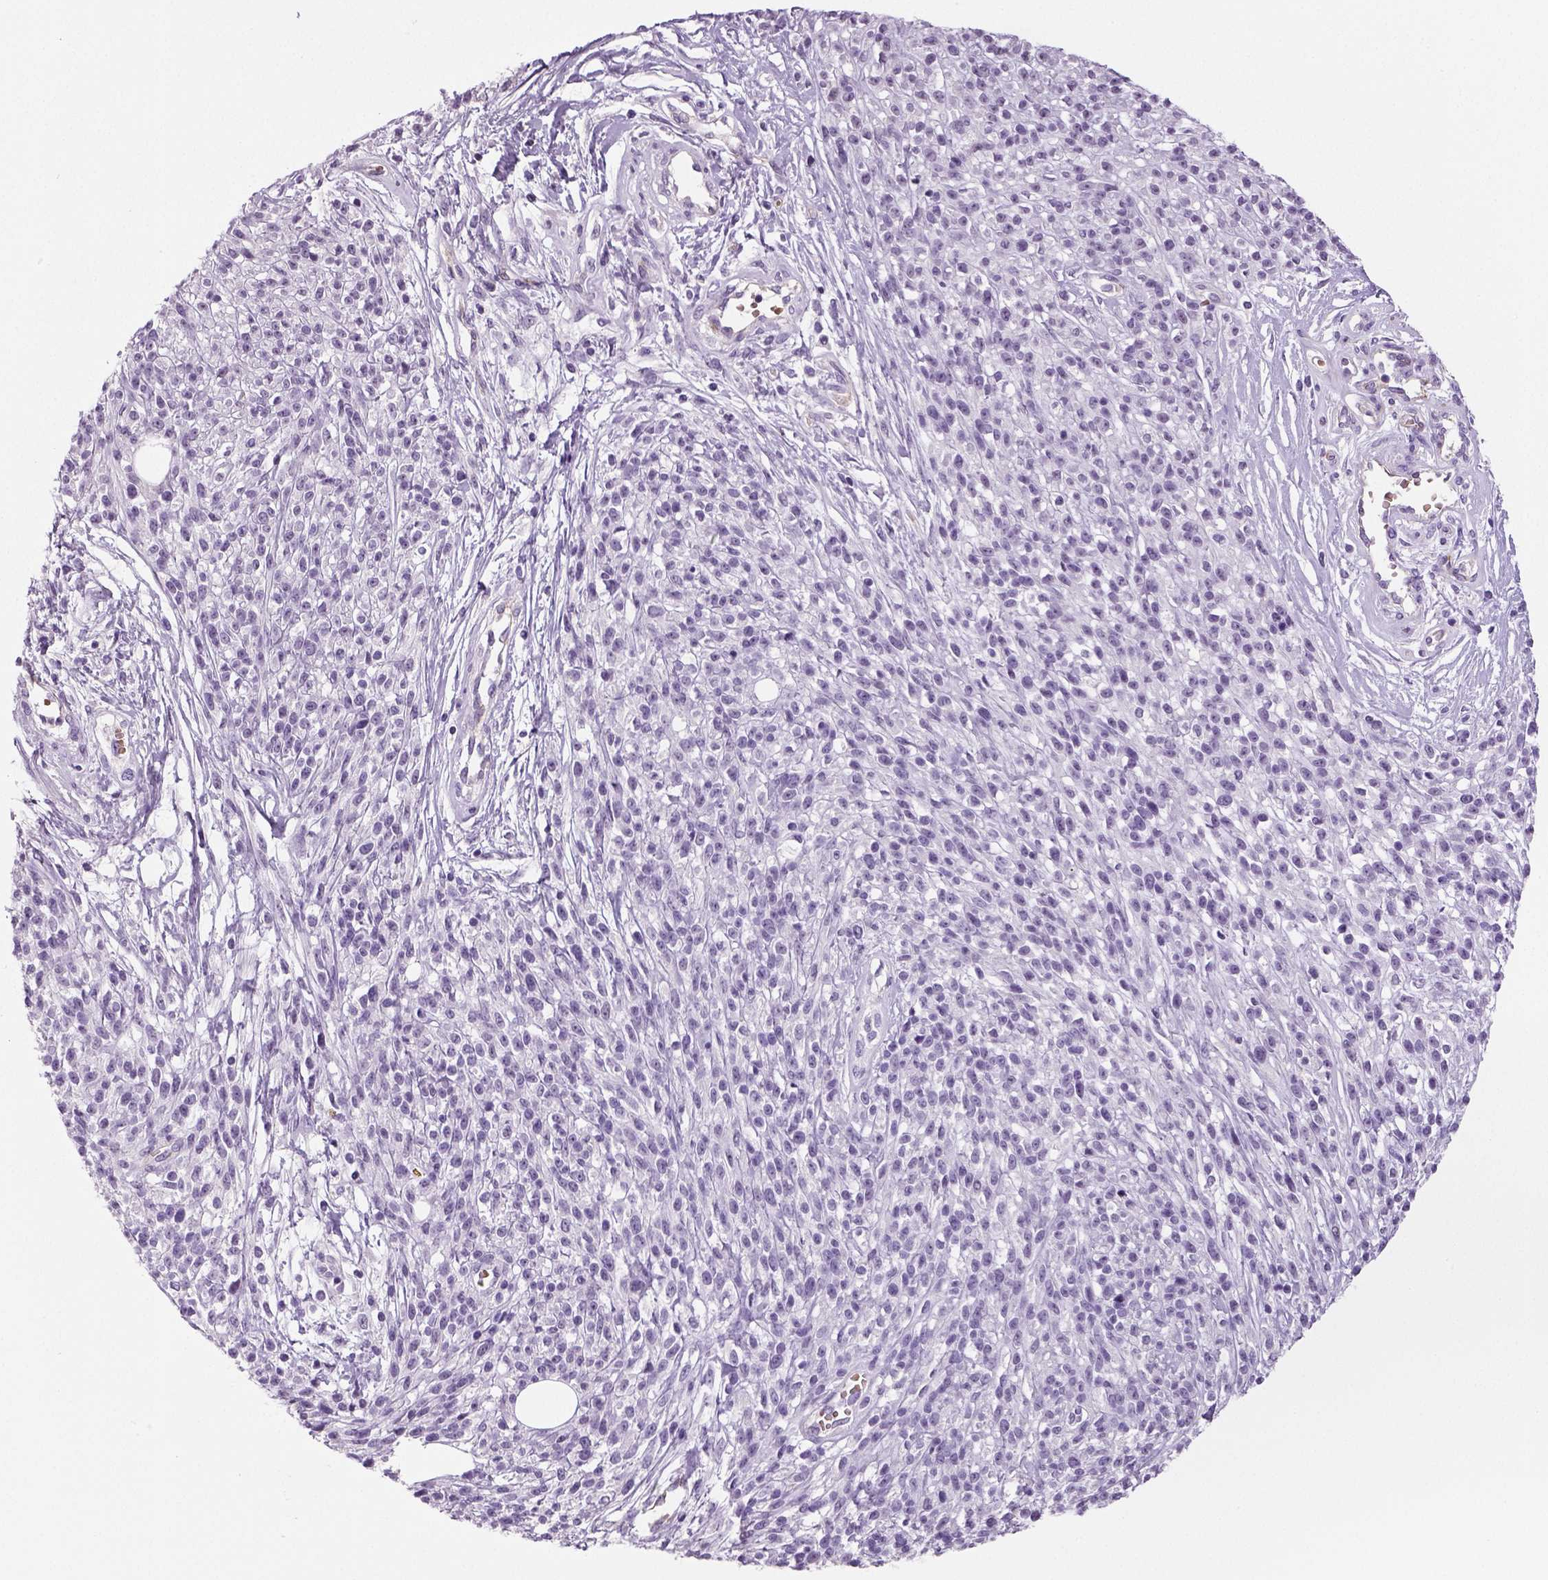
{"staining": {"intensity": "negative", "quantity": "none", "location": "none"}, "tissue": "melanoma", "cell_type": "Tumor cells", "image_type": "cancer", "snomed": [{"axis": "morphology", "description": "Malignant melanoma, NOS"}, {"axis": "topography", "description": "Skin"}, {"axis": "topography", "description": "Skin of trunk"}], "caption": "This is a image of immunohistochemistry staining of malignant melanoma, which shows no expression in tumor cells. The staining was performed using DAB to visualize the protein expression in brown, while the nuclei were stained in blue with hematoxylin (Magnification: 20x).", "gene": "TSPAN7", "patient": {"sex": "male", "age": 74}}